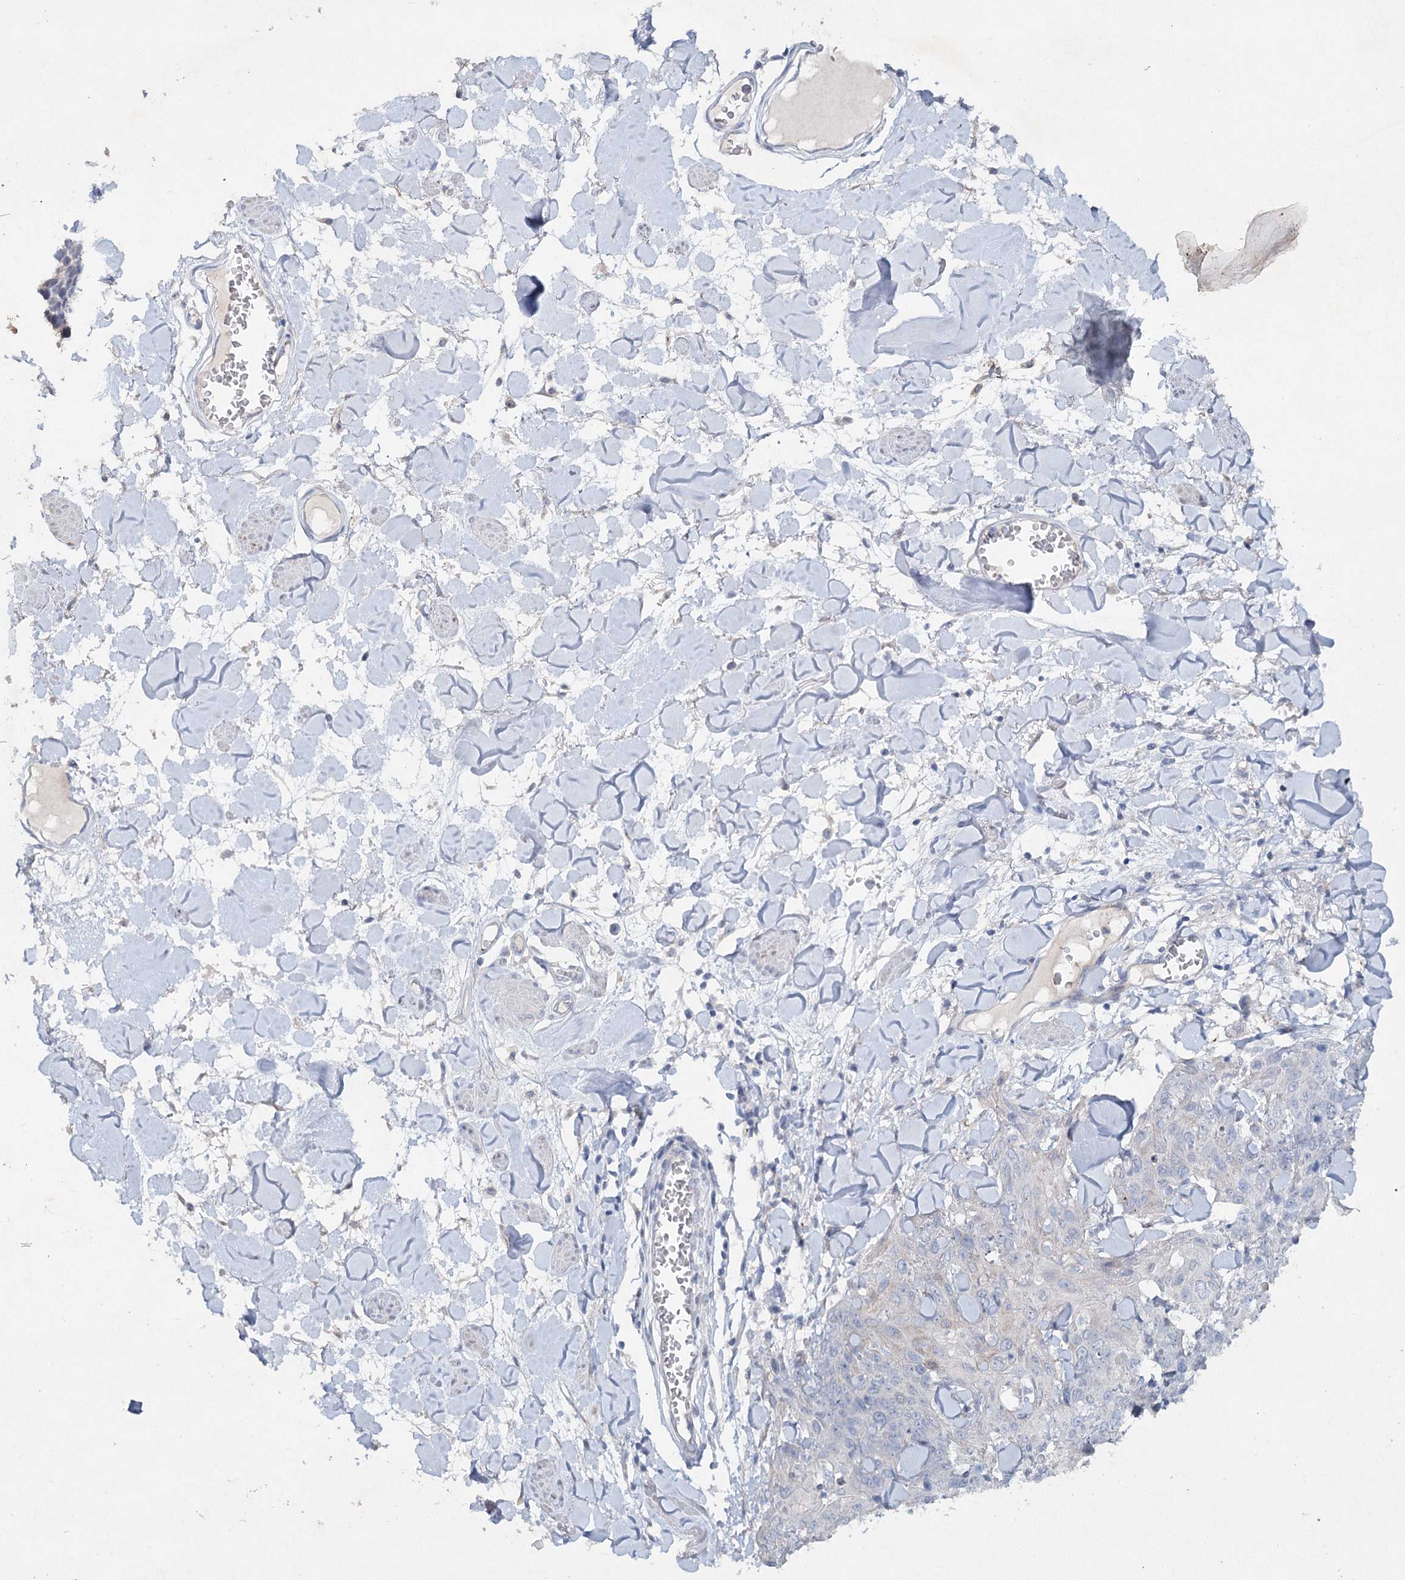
{"staining": {"intensity": "negative", "quantity": "none", "location": "none"}, "tissue": "skin cancer", "cell_type": "Tumor cells", "image_type": "cancer", "snomed": [{"axis": "morphology", "description": "Squamous cell carcinoma, NOS"}, {"axis": "topography", "description": "Skin"}, {"axis": "topography", "description": "Vulva"}], "caption": "The immunohistochemistry (IHC) image has no significant expression in tumor cells of skin squamous cell carcinoma tissue. Nuclei are stained in blue.", "gene": "RFX6", "patient": {"sex": "female", "age": 85}}